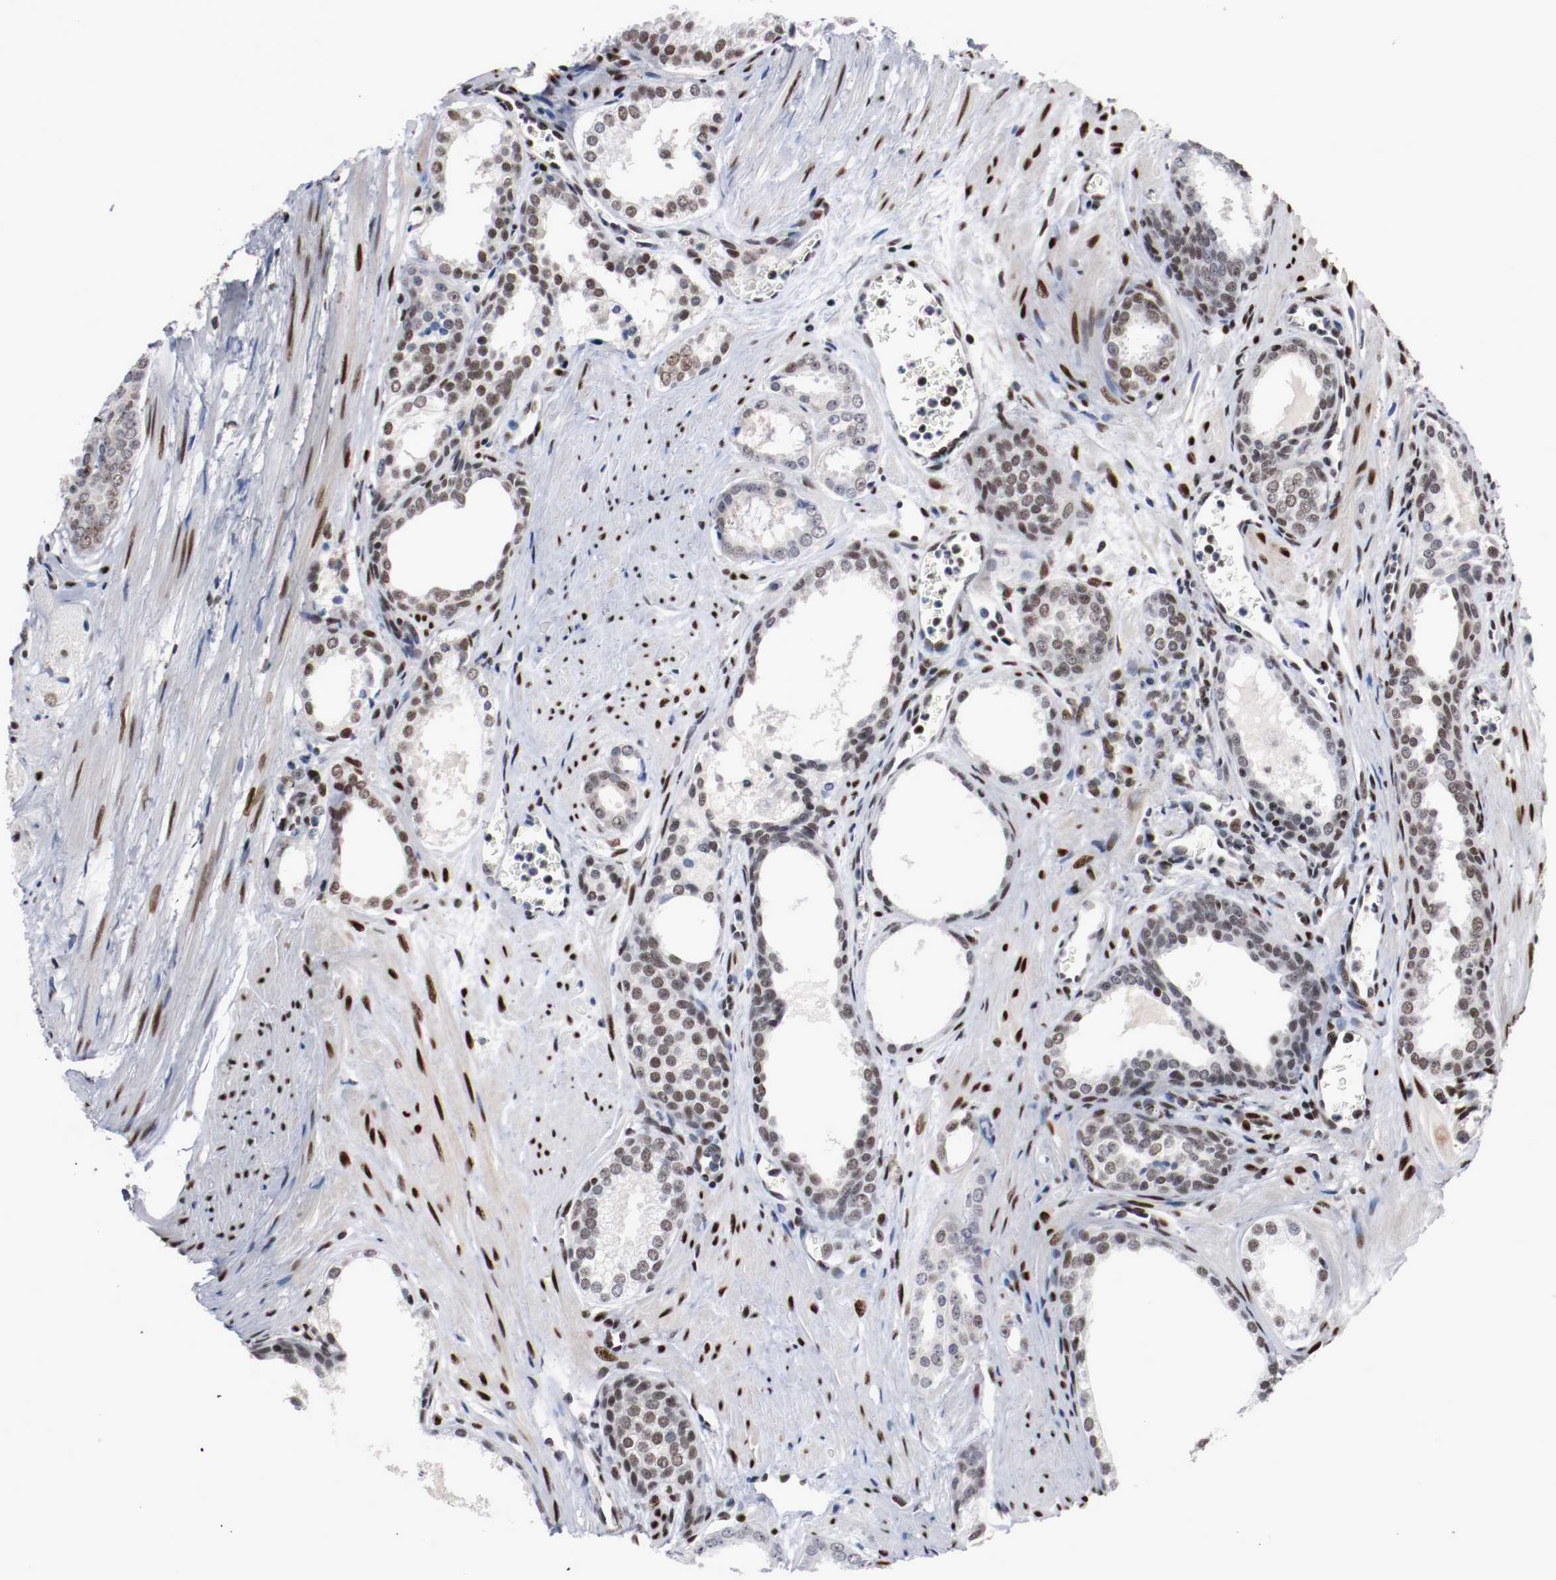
{"staining": {"intensity": "moderate", "quantity": "<25%", "location": "nuclear"}, "tissue": "prostate cancer", "cell_type": "Tumor cells", "image_type": "cancer", "snomed": [{"axis": "morphology", "description": "Adenocarcinoma, Low grade"}, {"axis": "topography", "description": "Prostate"}], "caption": "Moderate nuclear protein expression is present in about <25% of tumor cells in prostate adenocarcinoma (low-grade). (DAB (3,3'-diaminobenzidine) = brown stain, brightfield microscopy at high magnification).", "gene": "MEF2D", "patient": {"sex": "male", "age": 57}}